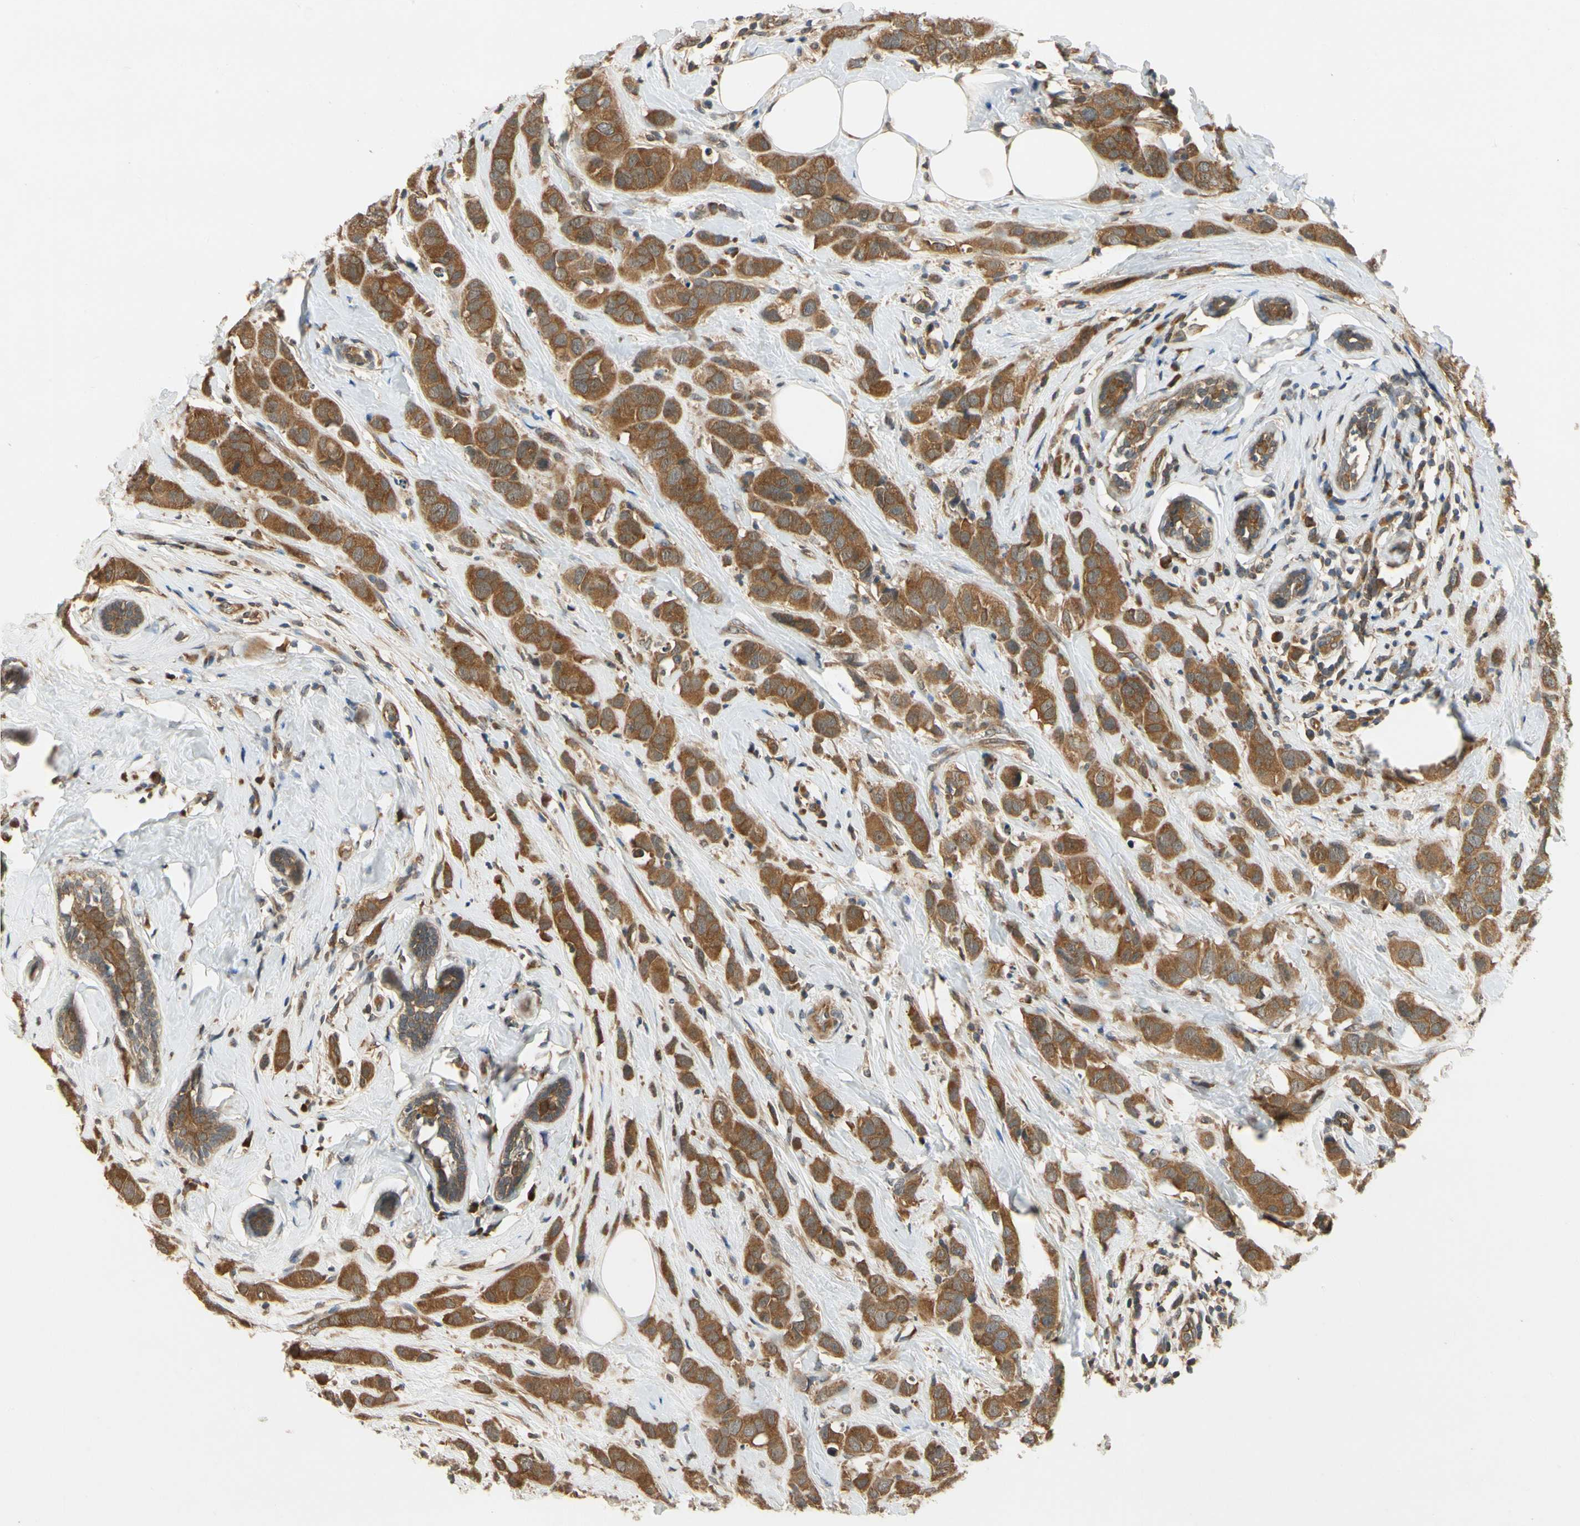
{"staining": {"intensity": "strong", "quantity": ">75%", "location": "cytoplasmic/membranous"}, "tissue": "breast cancer", "cell_type": "Tumor cells", "image_type": "cancer", "snomed": [{"axis": "morphology", "description": "Normal tissue, NOS"}, {"axis": "morphology", "description": "Duct carcinoma"}, {"axis": "topography", "description": "Breast"}], "caption": "Breast infiltrating ductal carcinoma was stained to show a protein in brown. There is high levels of strong cytoplasmic/membranous staining in about >75% of tumor cells.", "gene": "TDRP", "patient": {"sex": "female", "age": 50}}